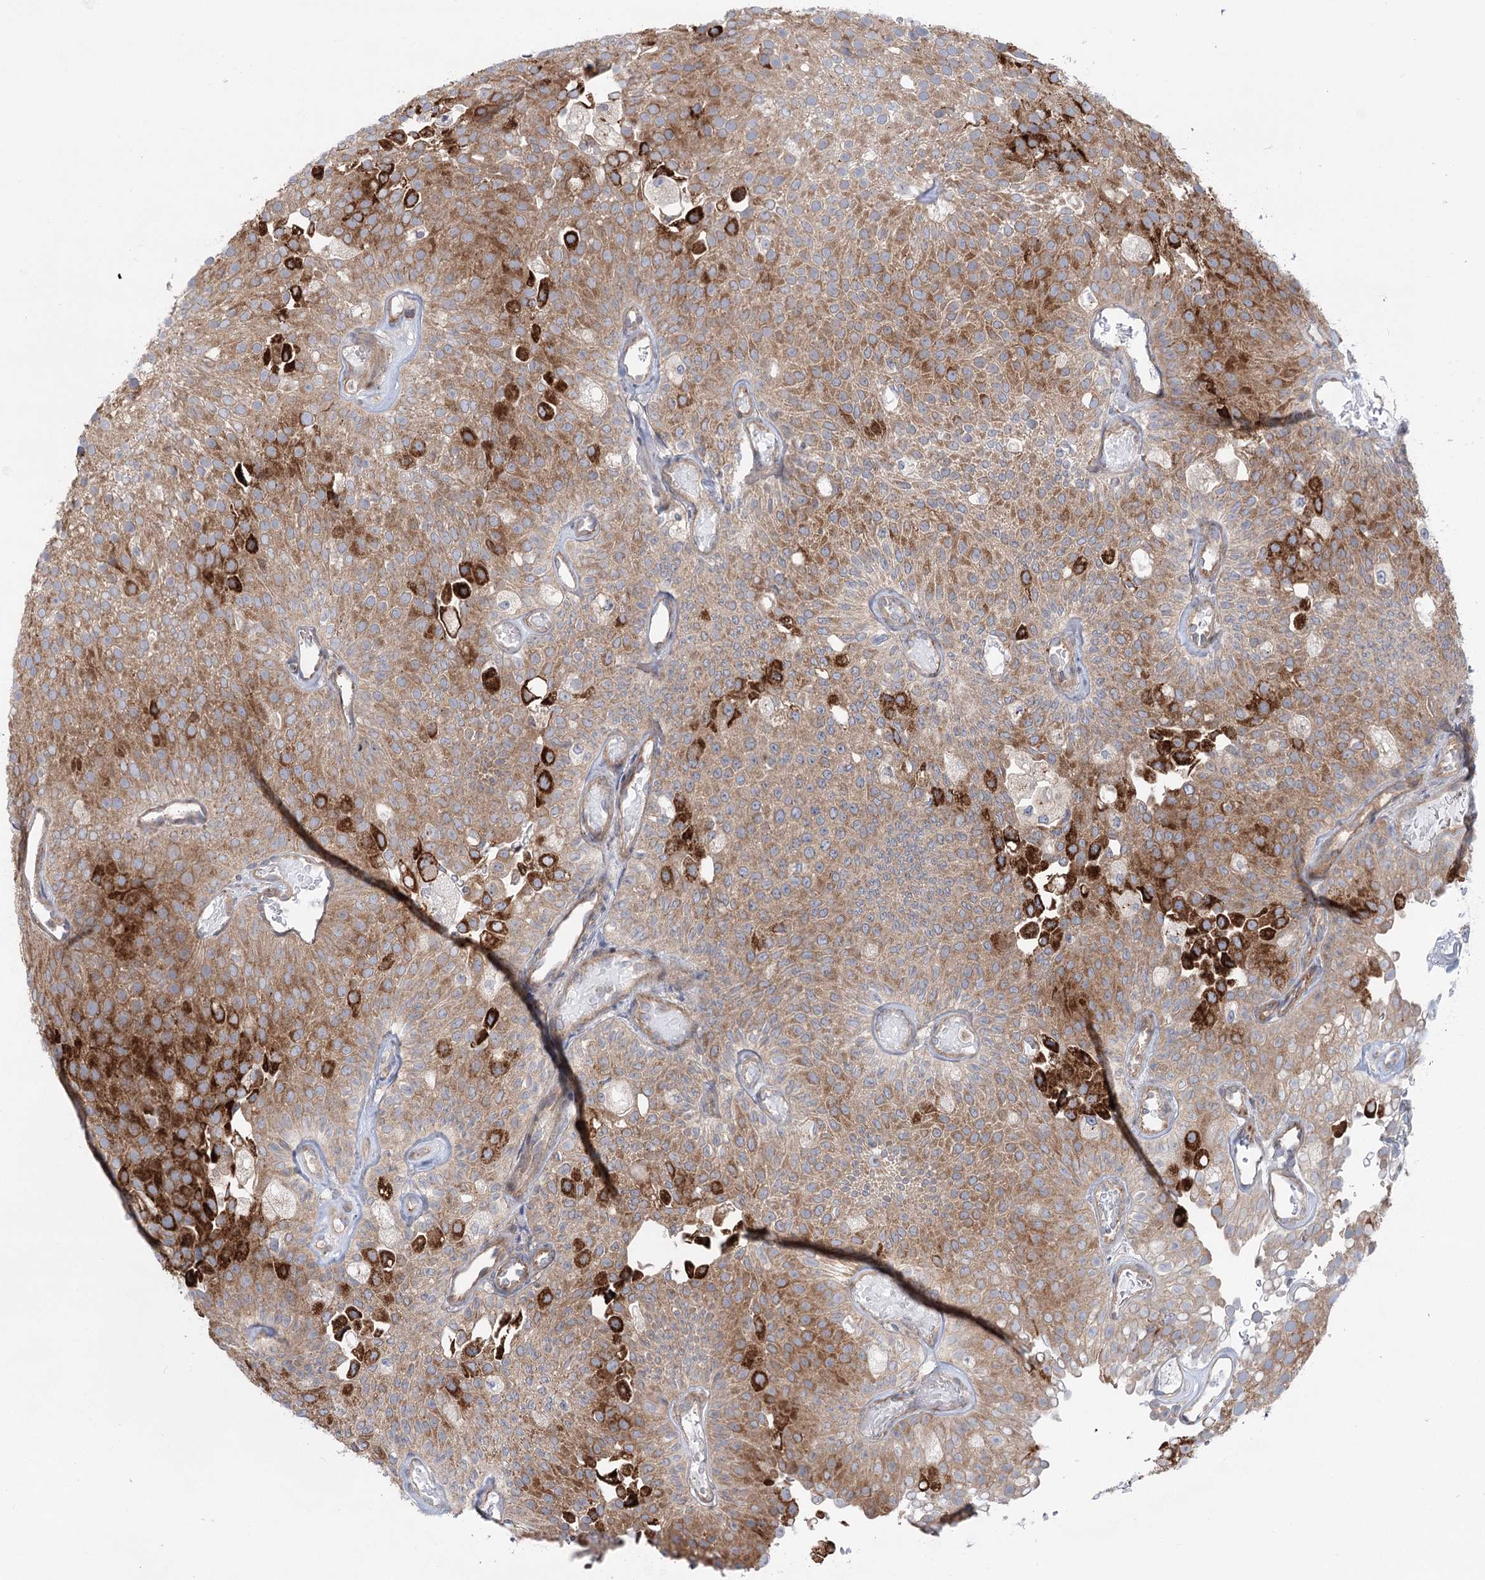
{"staining": {"intensity": "moderate", "quantity": ">75%", "location": "cytoplasmic/membranous"}, "tissue": "urothelial cancer", "cell_type": "Tumor cells", "image_type": "cancer", "snomed": [{"axis": "morphology", "description": "Urothelial carcinoma, Low grade"}, {"axis": "topography", "description": "Urinary bladder"}], "caption": "Protein expression analysis of urothelial carcinoma (low-grade) shows moderate cytoplasmic/membranous positivity in approximately >75% of tumor cells.", "gene": "SCN11A", "patient": {"sex": "male", "age": 78}}